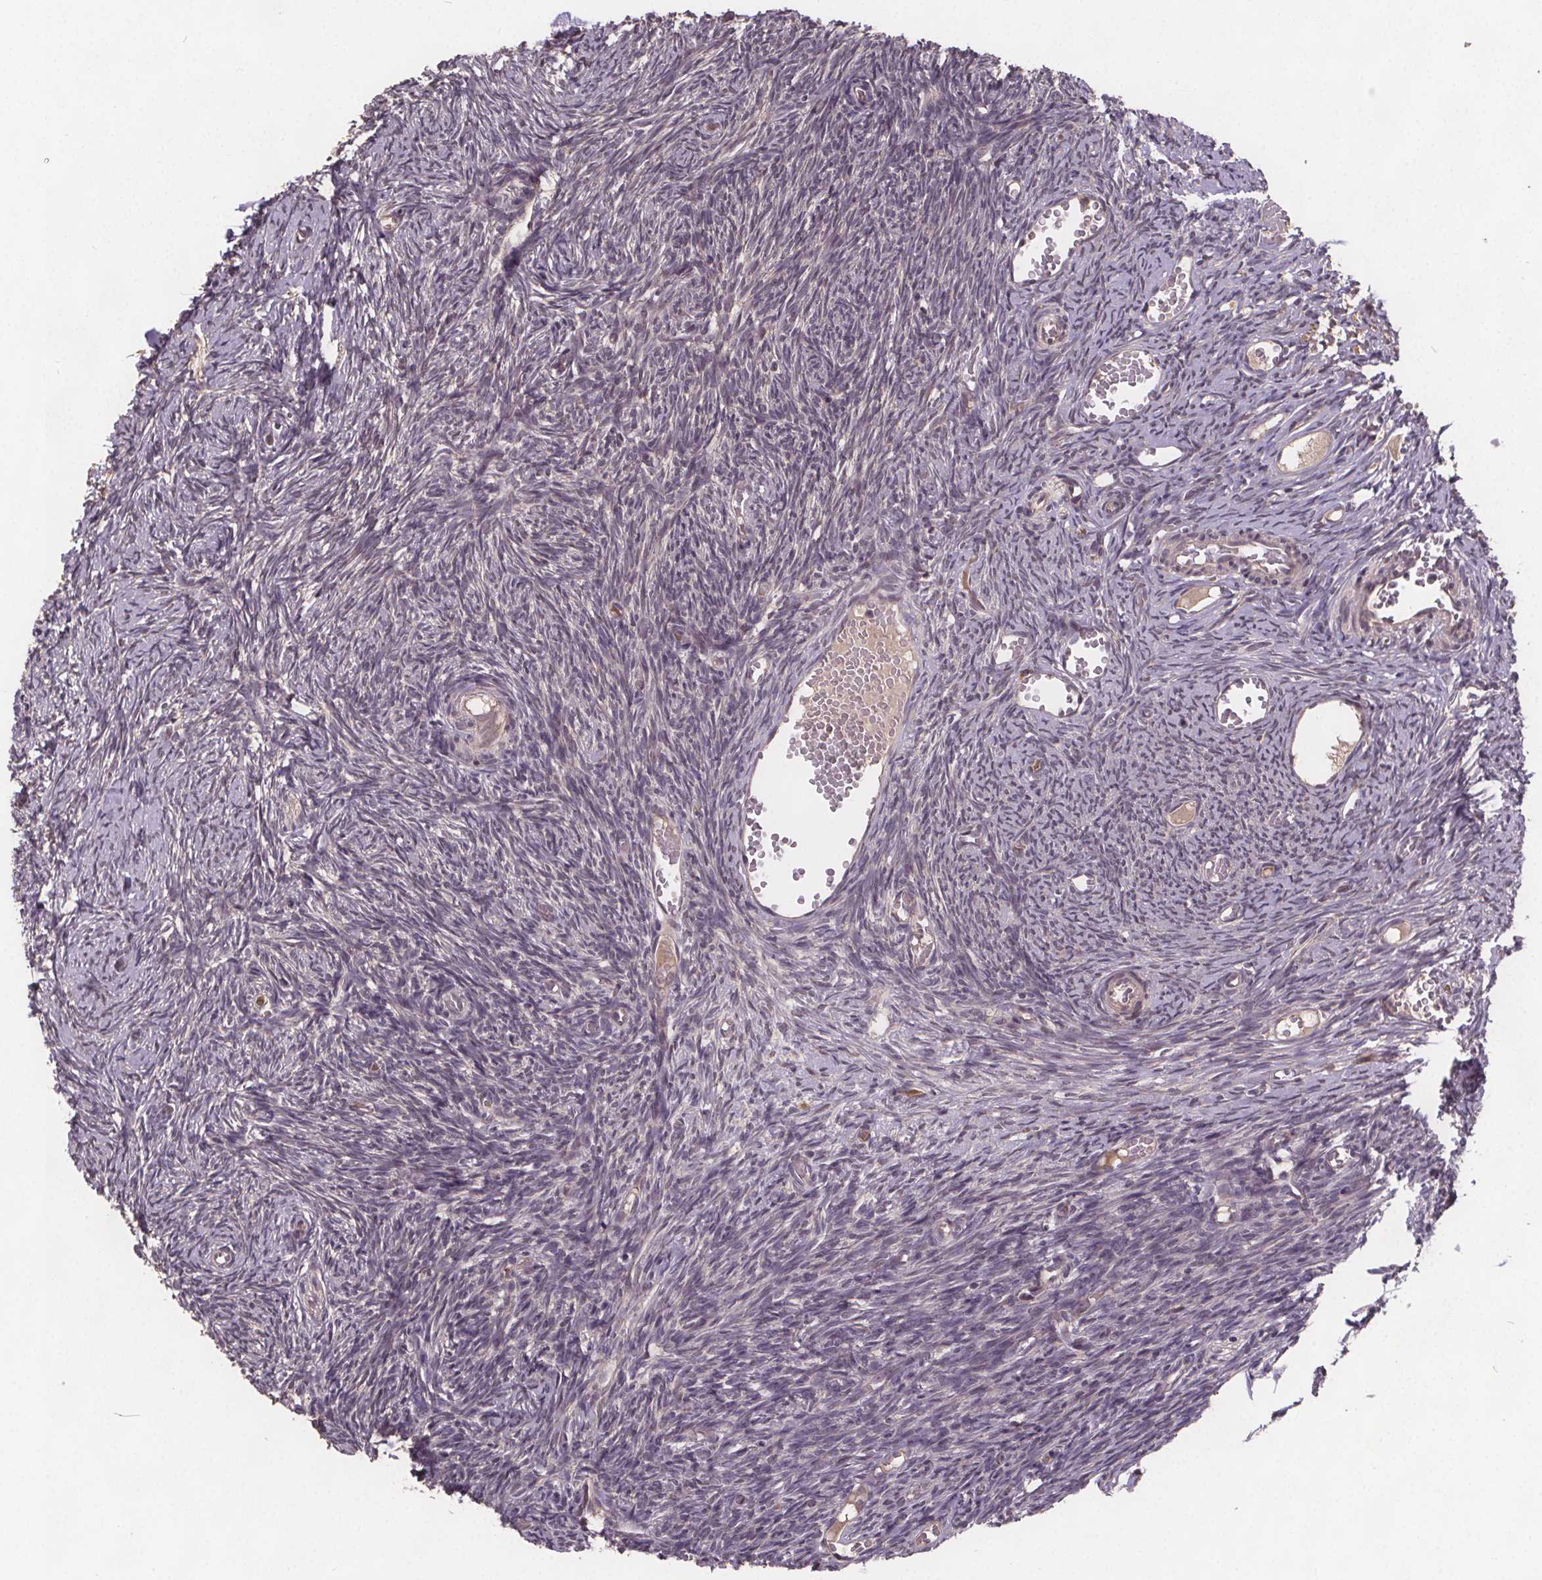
{"staining": {"intensity": "negative", "quantity": "none", "location": "none"}, "tissue": "ovary", "cell_type": "Follicle cells", "image_type": "normal", "snomed": [{"axis": "morphology", "description": "Normal tissue, NOS"}, {"axis": "topography", "description": "Ovary"}], "caption": "Immunohistochemistry micrograph of normal ovary stained for a protein (brown), which exhibits no expression in follicle cells.", "gene": "USP9X", "patient": {"sex": "female", "age": 39}}